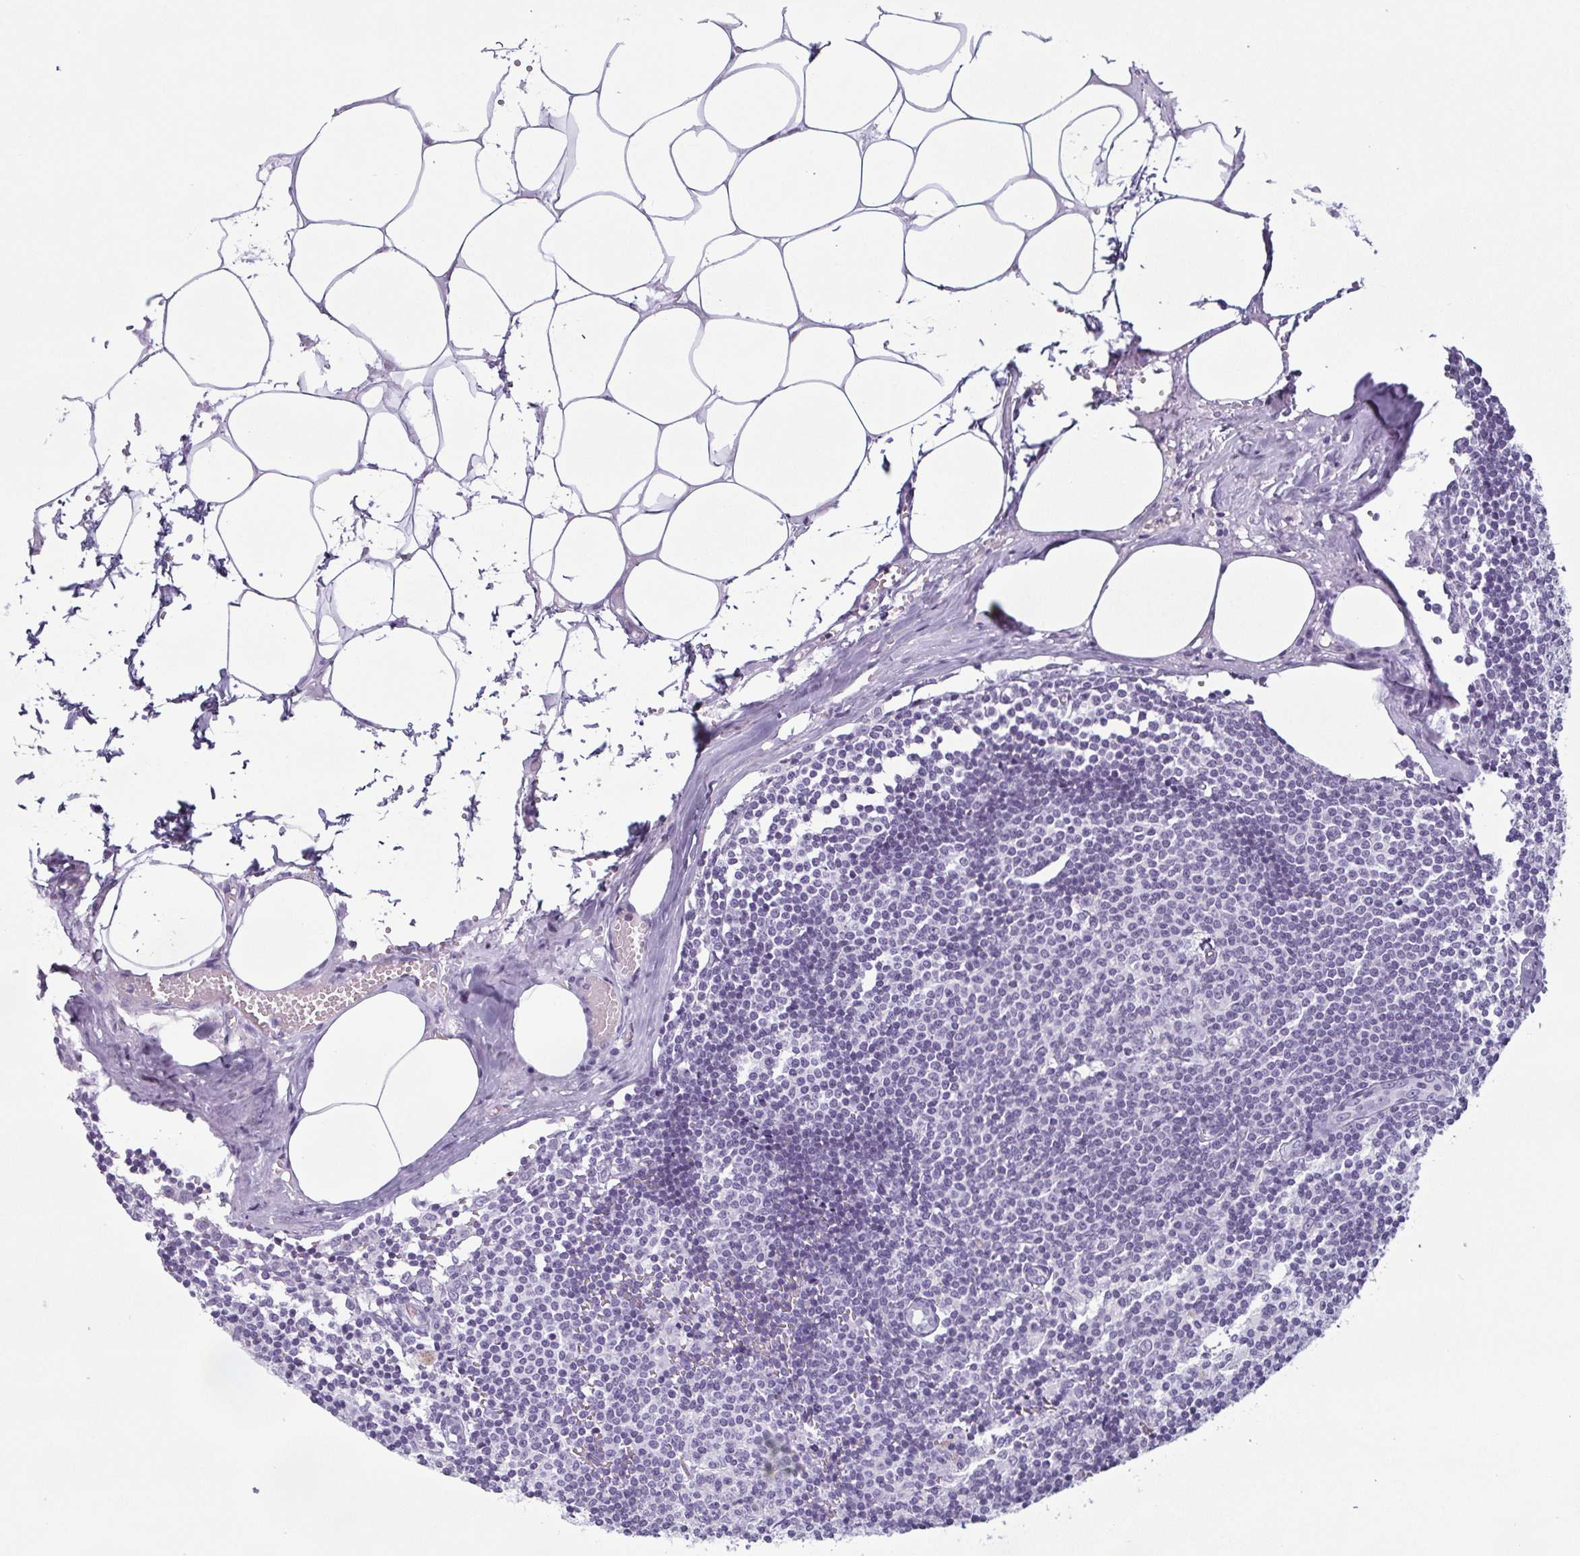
{"staining": {"intensity": "negative", "quantity": "none", "location": "none"}, "tissue": "lymph node", "cell_type": "Germinal center cells", "image_type": "normal", "snomed": [{"axis": "morphology", "description": "Normal tissue, NOS"}, {"axis": "topography", "description": "Lymph node"}], "caption": "Immunohistochemistry (IHC) of normal lymph node reveals no expression in germinal center cells.", "gene": "KRT78", "patient": {"sex": "female", "age": 69}}